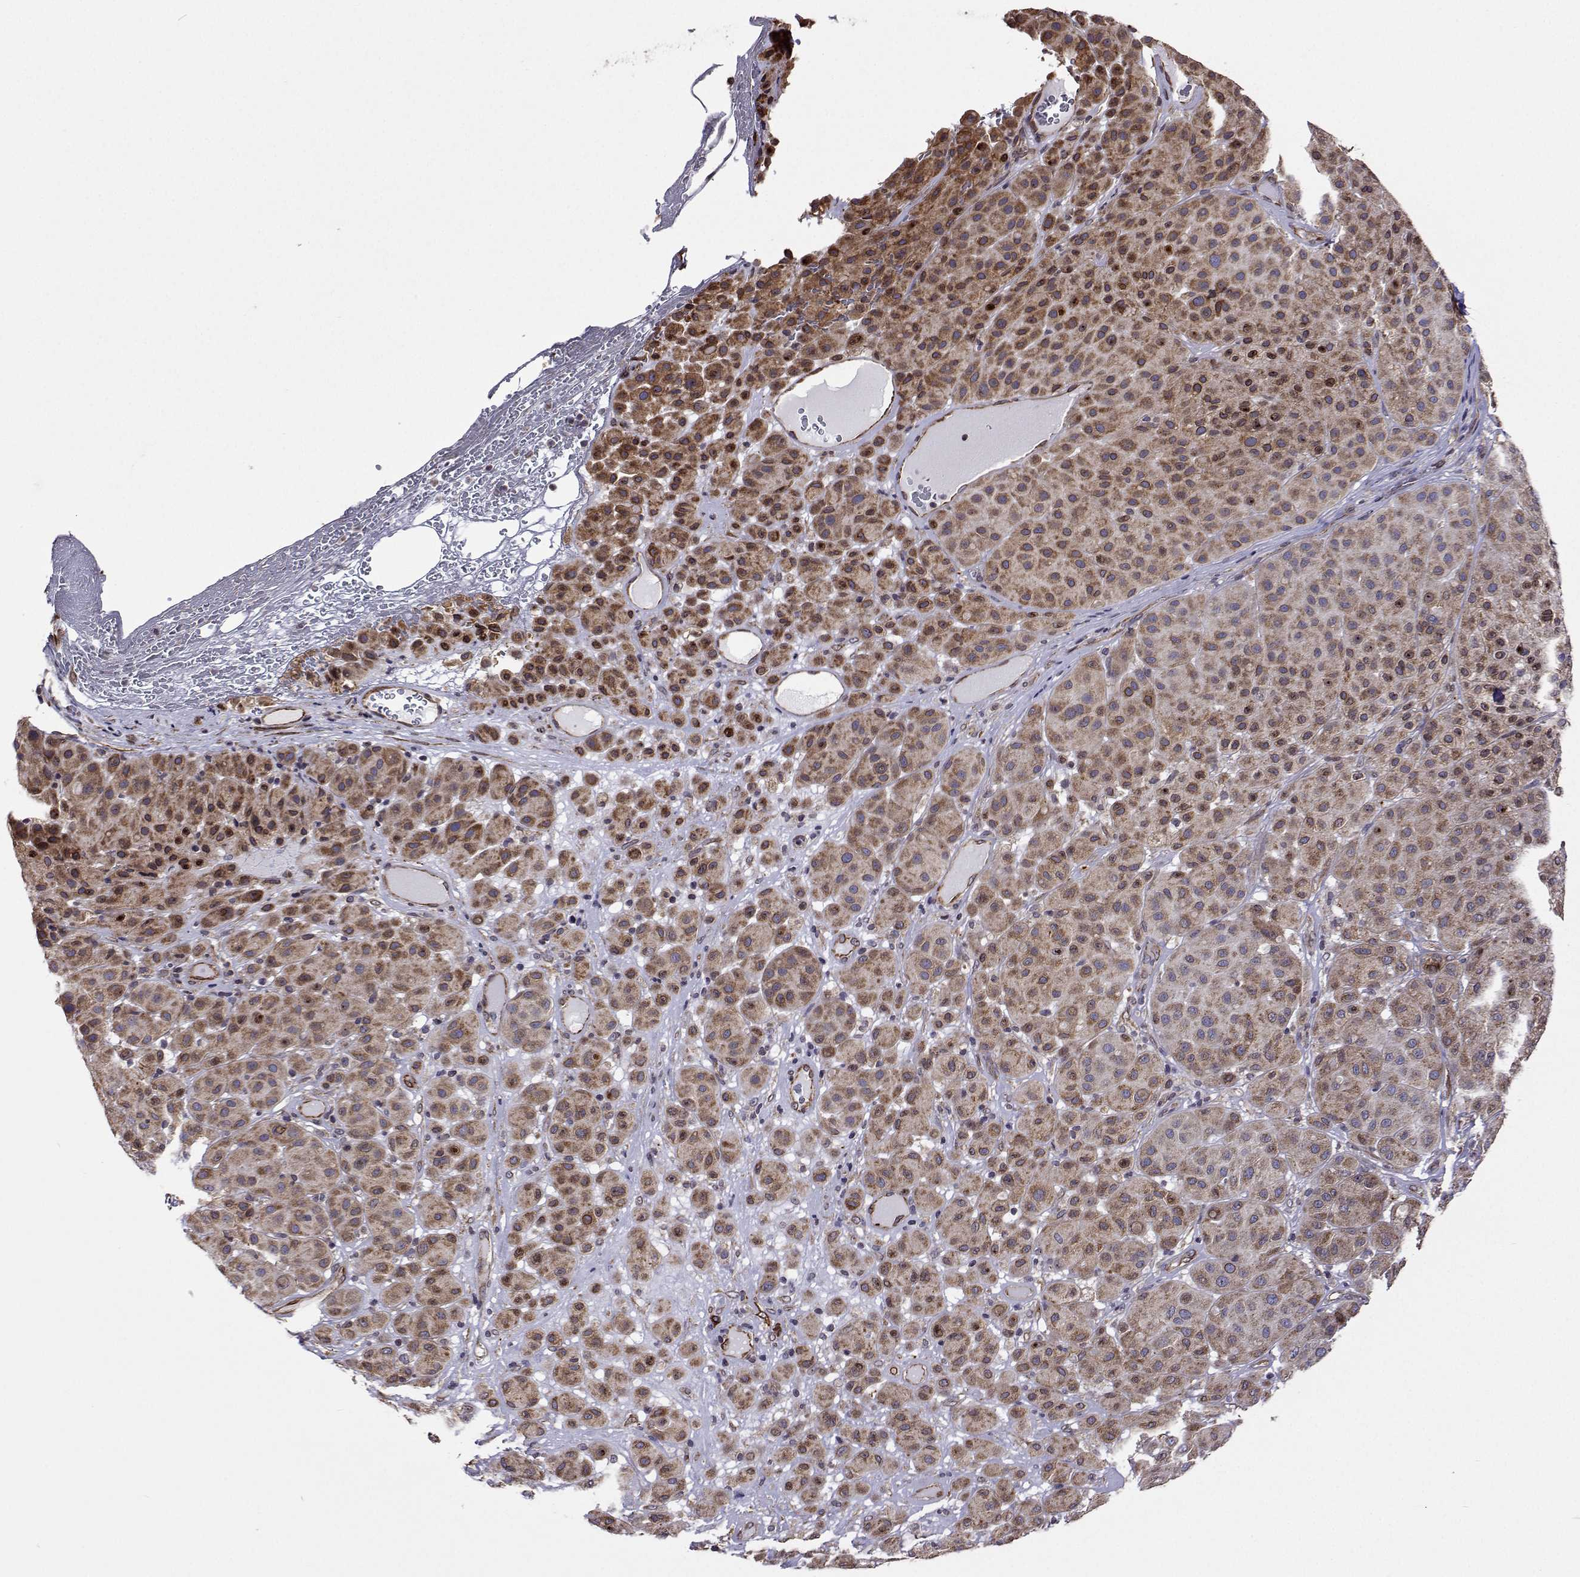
{"staining": {"intensity": "moderate", "quantity": ">75%", "location": "cytoplasmic/membranous"}, "tissue": "melanoma", "cell_type": "Tumor cells", "image_type": "cancer", "snomed": [{"axis": "morphology", "description": "Malignant melanoma, Metastatic site"}, {"axis": "topography", "description": "Smooth muscle"}], "caption": "Immunohistochemical staining of melanoma reveals moderate cytoplasmic/membranous protein staining in about >75% of tumor cells.", "gene": "PGRMC2", "patient": {"sex": "male", "age": 41}}